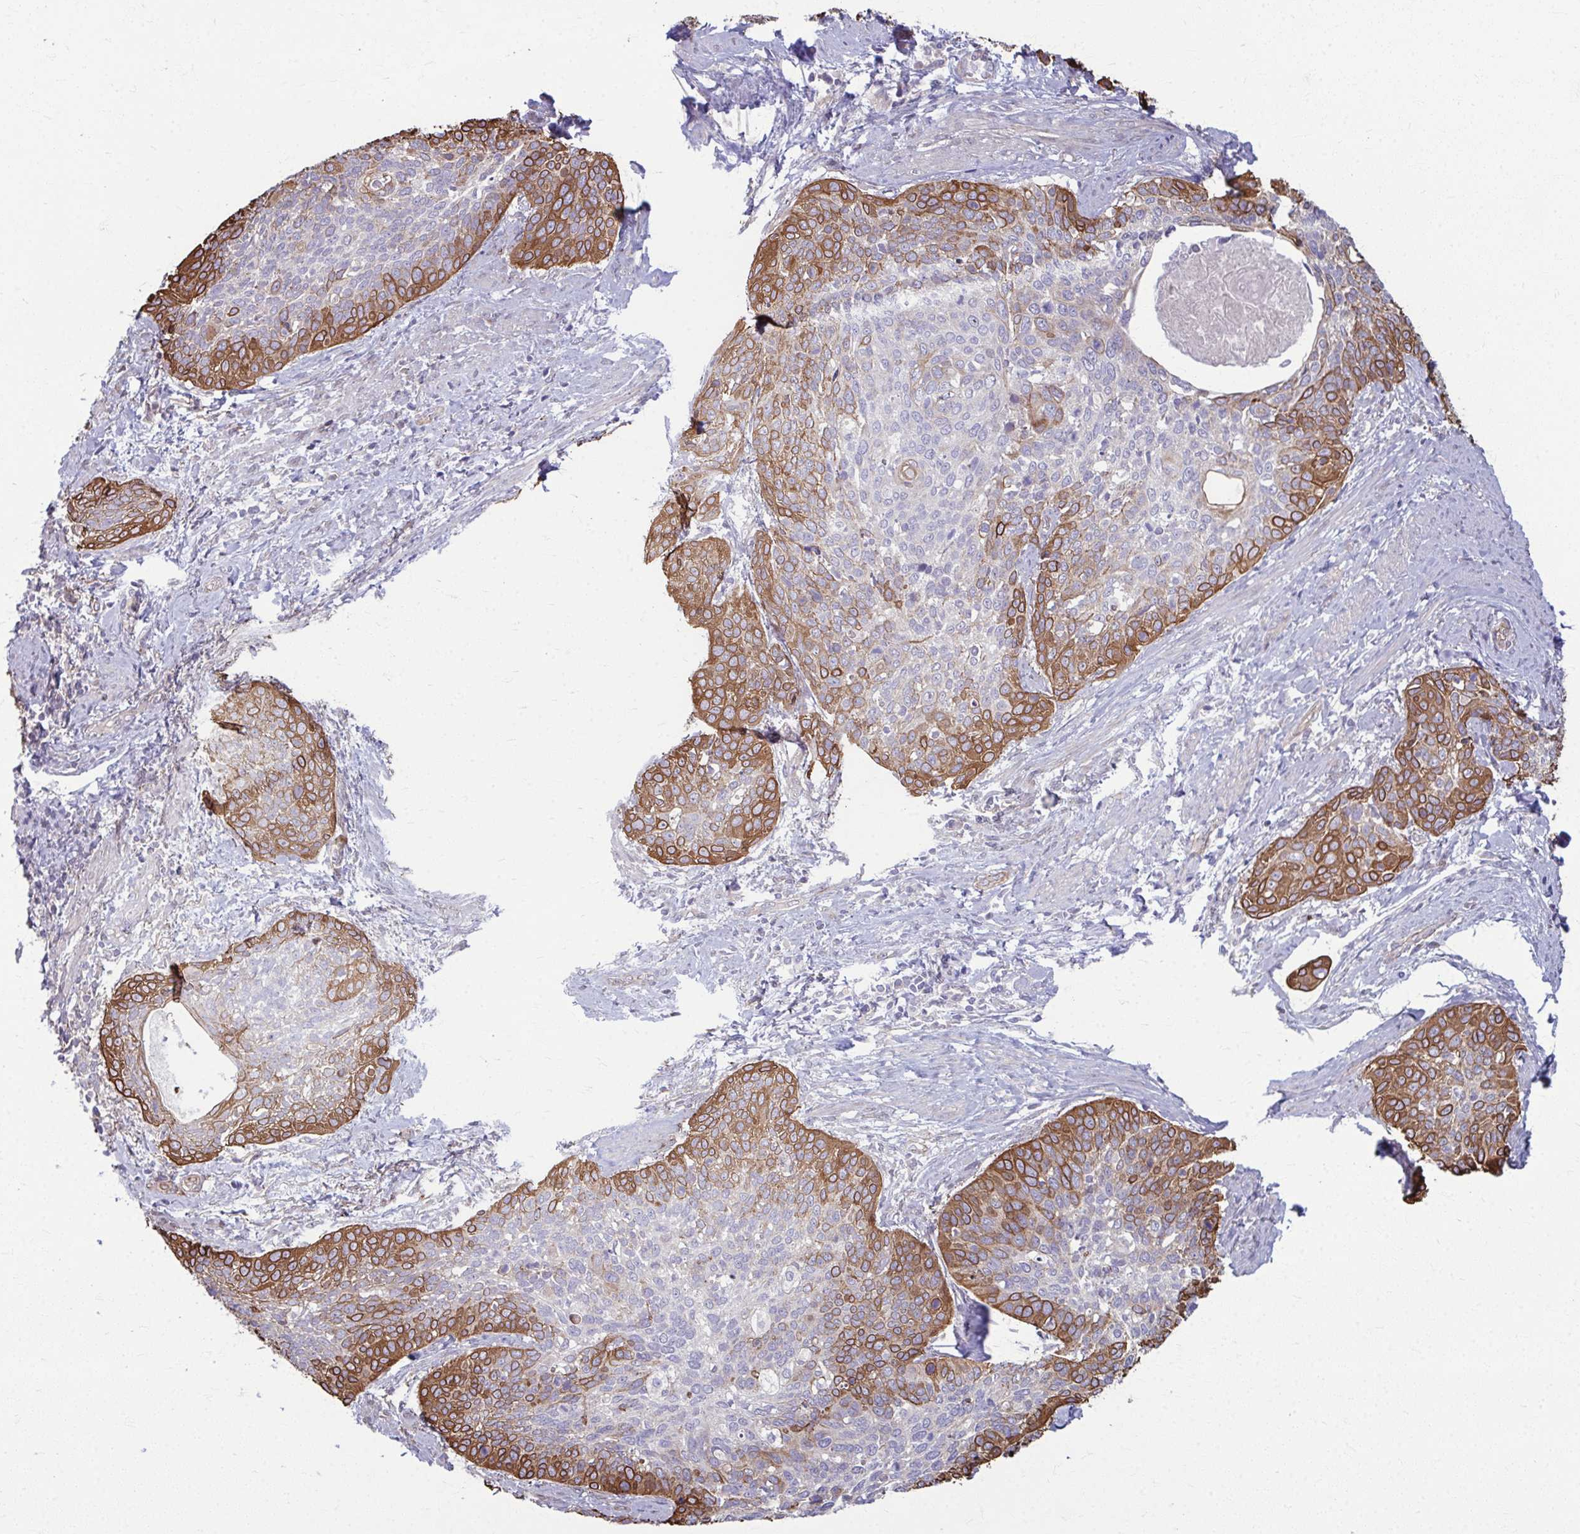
{"staining": {"intensity": "moderate", "quantity": "25%-75%", "location": "cytoplasmic/membranous"}, "tissue": "cervical cancer", "cell_type": "Tumor cells", "image_type": "cancer", "snomed": [{"axis": "morphology", "description": "Squamous cell carcinoma, NOS"}, {"axis": "topography", "description": "Cervix"}], "caption": "Approximately 25%-75% of tumor cells in cervical cancer exhibit moderate cytoplasmic/membranous protein expression as visualized by brown immunohistochemical staining.", "gene": "EID2B", "patient": {"sex": "female", "age": 69}}